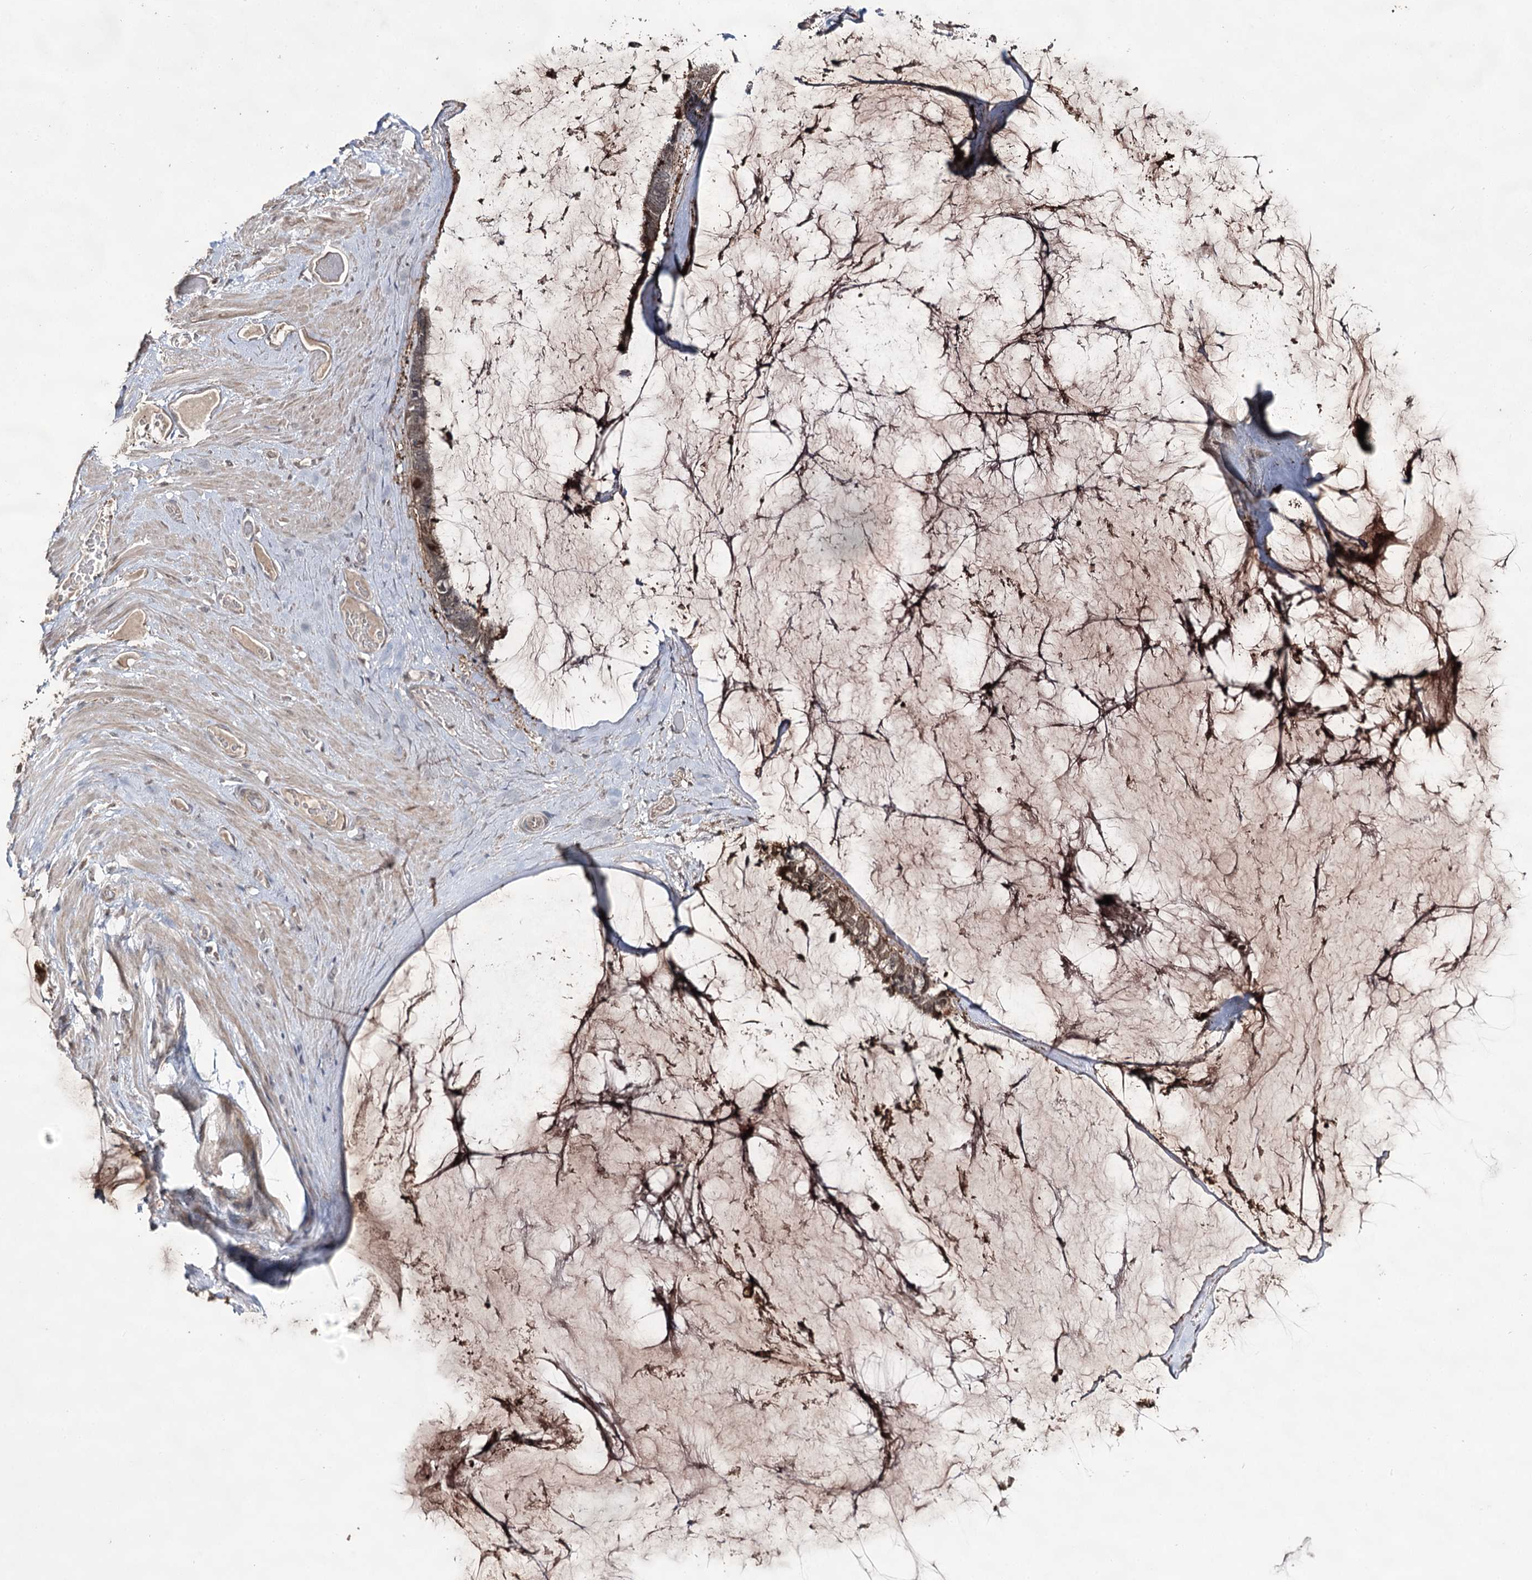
{"staining": {"intensity": "weak", "quantity": ">75%", "location": "cytoplasmic/membranous,nuclear"}, "tissue": "ovarian cancer", "cell_type": "Tumor cells", "image_type": "cancer", "snomed": [{"axis": "morphology", "description": "Cystadenocarcinoma, mucinous, NOS"}, {"axis": "topography", "description": "Ovary"}], "caption": "Human ovarian cancer stained with a brown dye demonstrates weak cytoplasmic/membranous and nuclear positive staining in approximately >75% of tumor cells.", "gene": "ACTR6", "patient": {"sex": "female", "age": 39}}